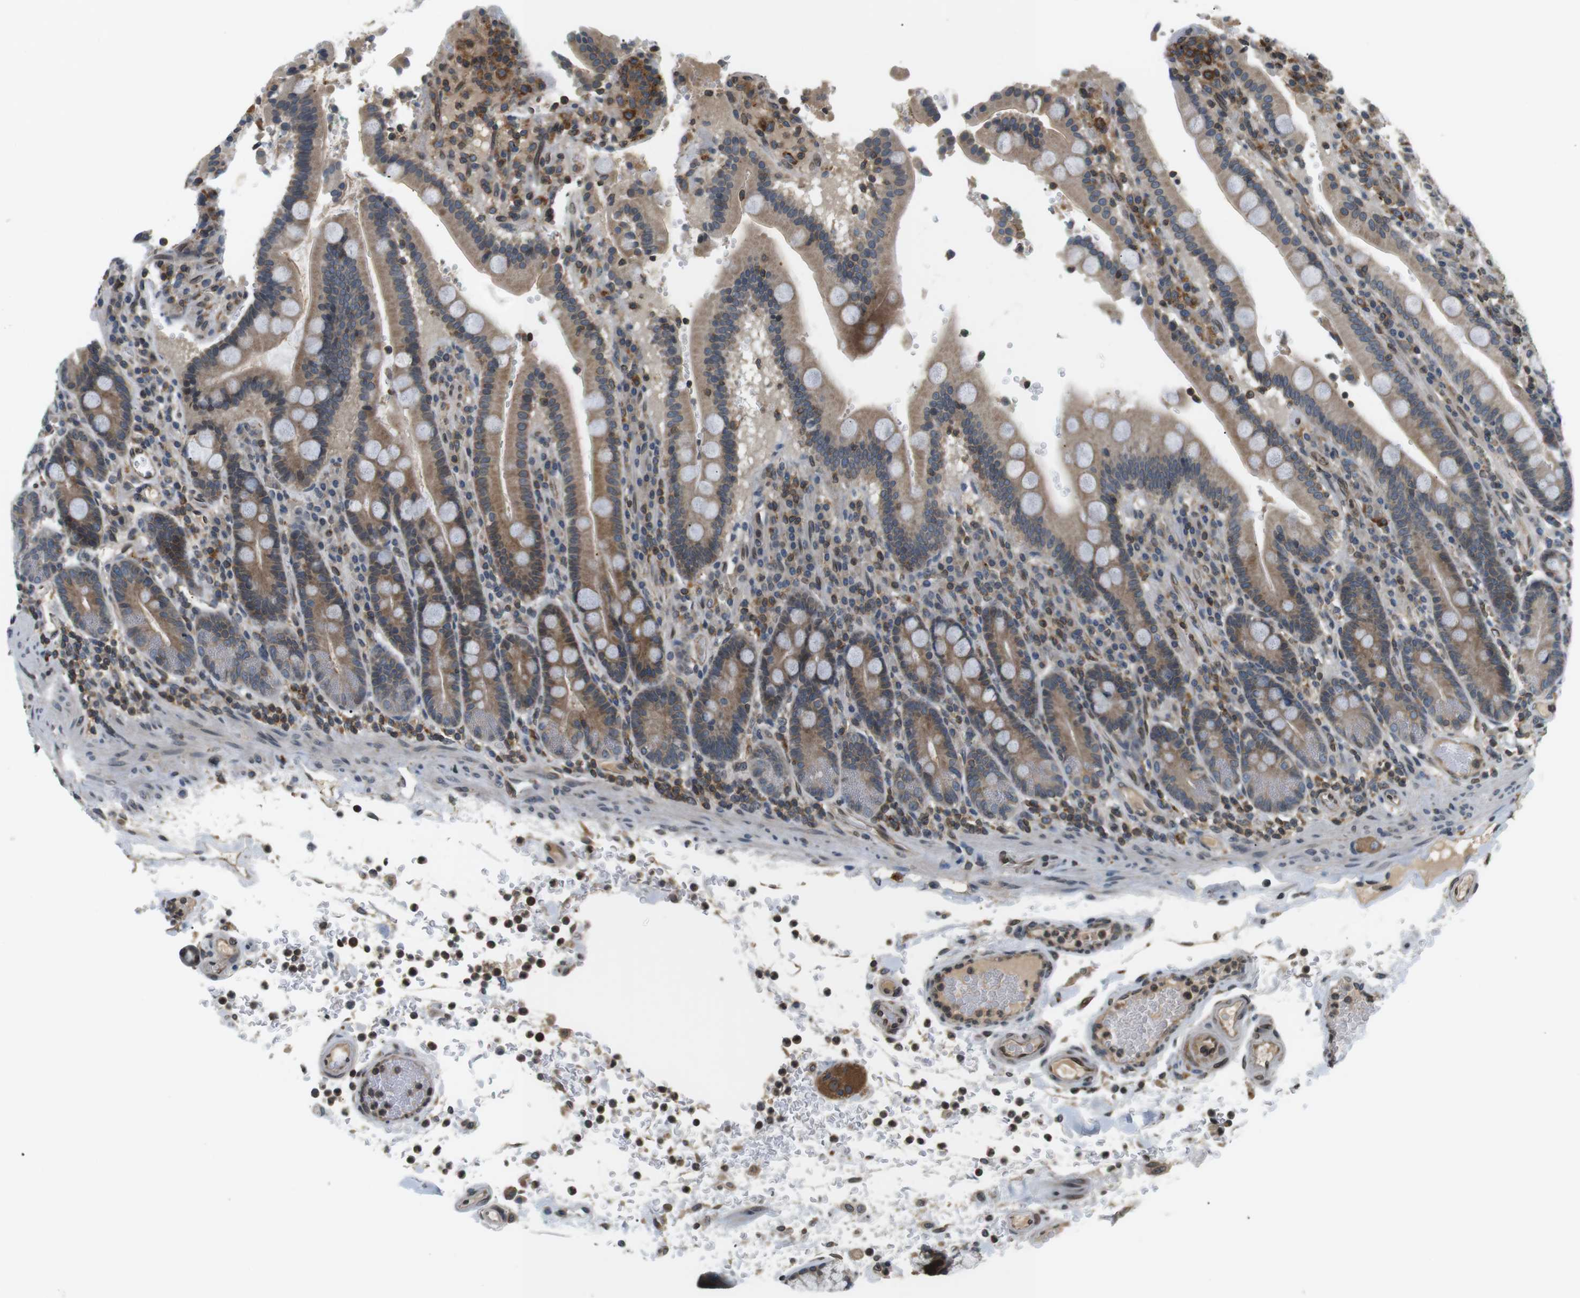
{"staining": {"intensity": "moderate", "quantity": ">75%", "location": "cytoplasmic/membranous"}, "tissue": "duodenum", "cell_type": "Glandular cells", "image_type": "normal", "snomed": [{"axis": "morphology", "description": "Normal tissue, NOS"}, {"axis": "topography", "description": "Small intestine, NOS"}], "caption": "Immunohistochemistry image of benign duodenum: duodenum stained using IHC shows medium levels of moderate protein expression localized specifically in the cytoplasmic/membranous of glandular cells, appearing as a cytoplasmic/membranous brown color.", "gene": "TMX4", "patient": {"sex": "female", "age": 71}}